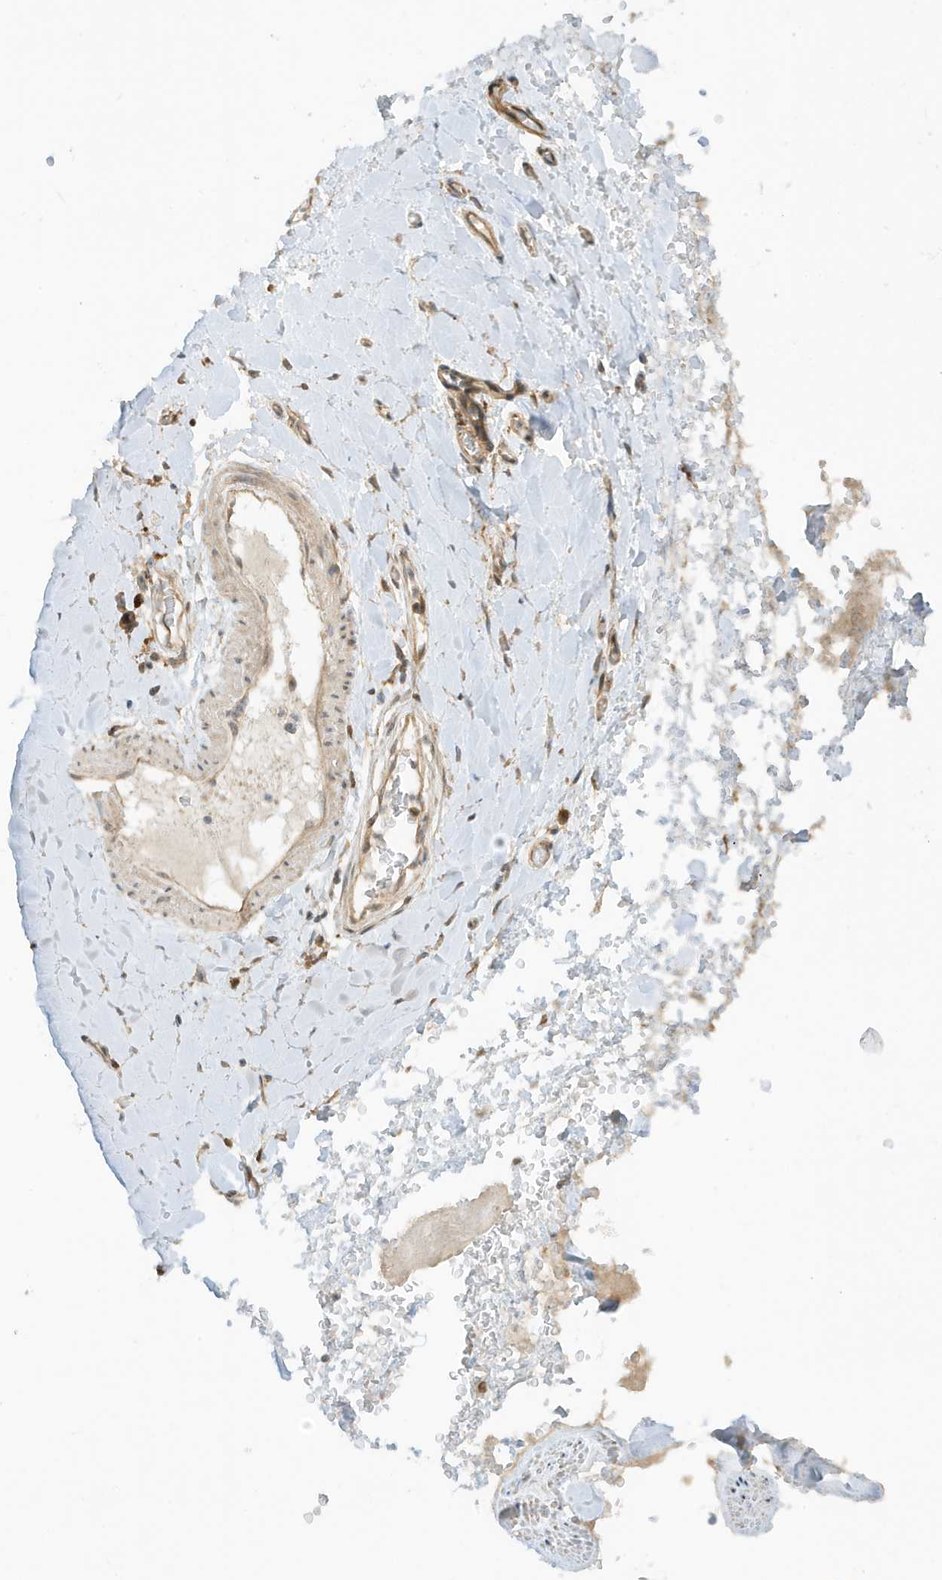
{"staining": {"intensity": "moderate", "quantity": ">75%", "location": "cytoplasmic/membranous"}, "tissue": "soft tissue", "cell_type": "Fibroblasts", "image_type": "normal", "snomed": [{"axis": "morphology", "description": "Normal tissue, NOS"}, {"axis": "morphology", "description": "Adenocarcinoma, NOS"}, {"axis": "topography", "description": "Stomach, upper"}, {"axis": "topography", "description": "Peripheral nerve tissue"}], "caption": "Moderate cytoplasmic/membranous protein expression is appreciated in approximately >75% of fibroblasts in soft tissue.", "gene": "SCARF2", "patient": {"sex": "male", "age": 62}}